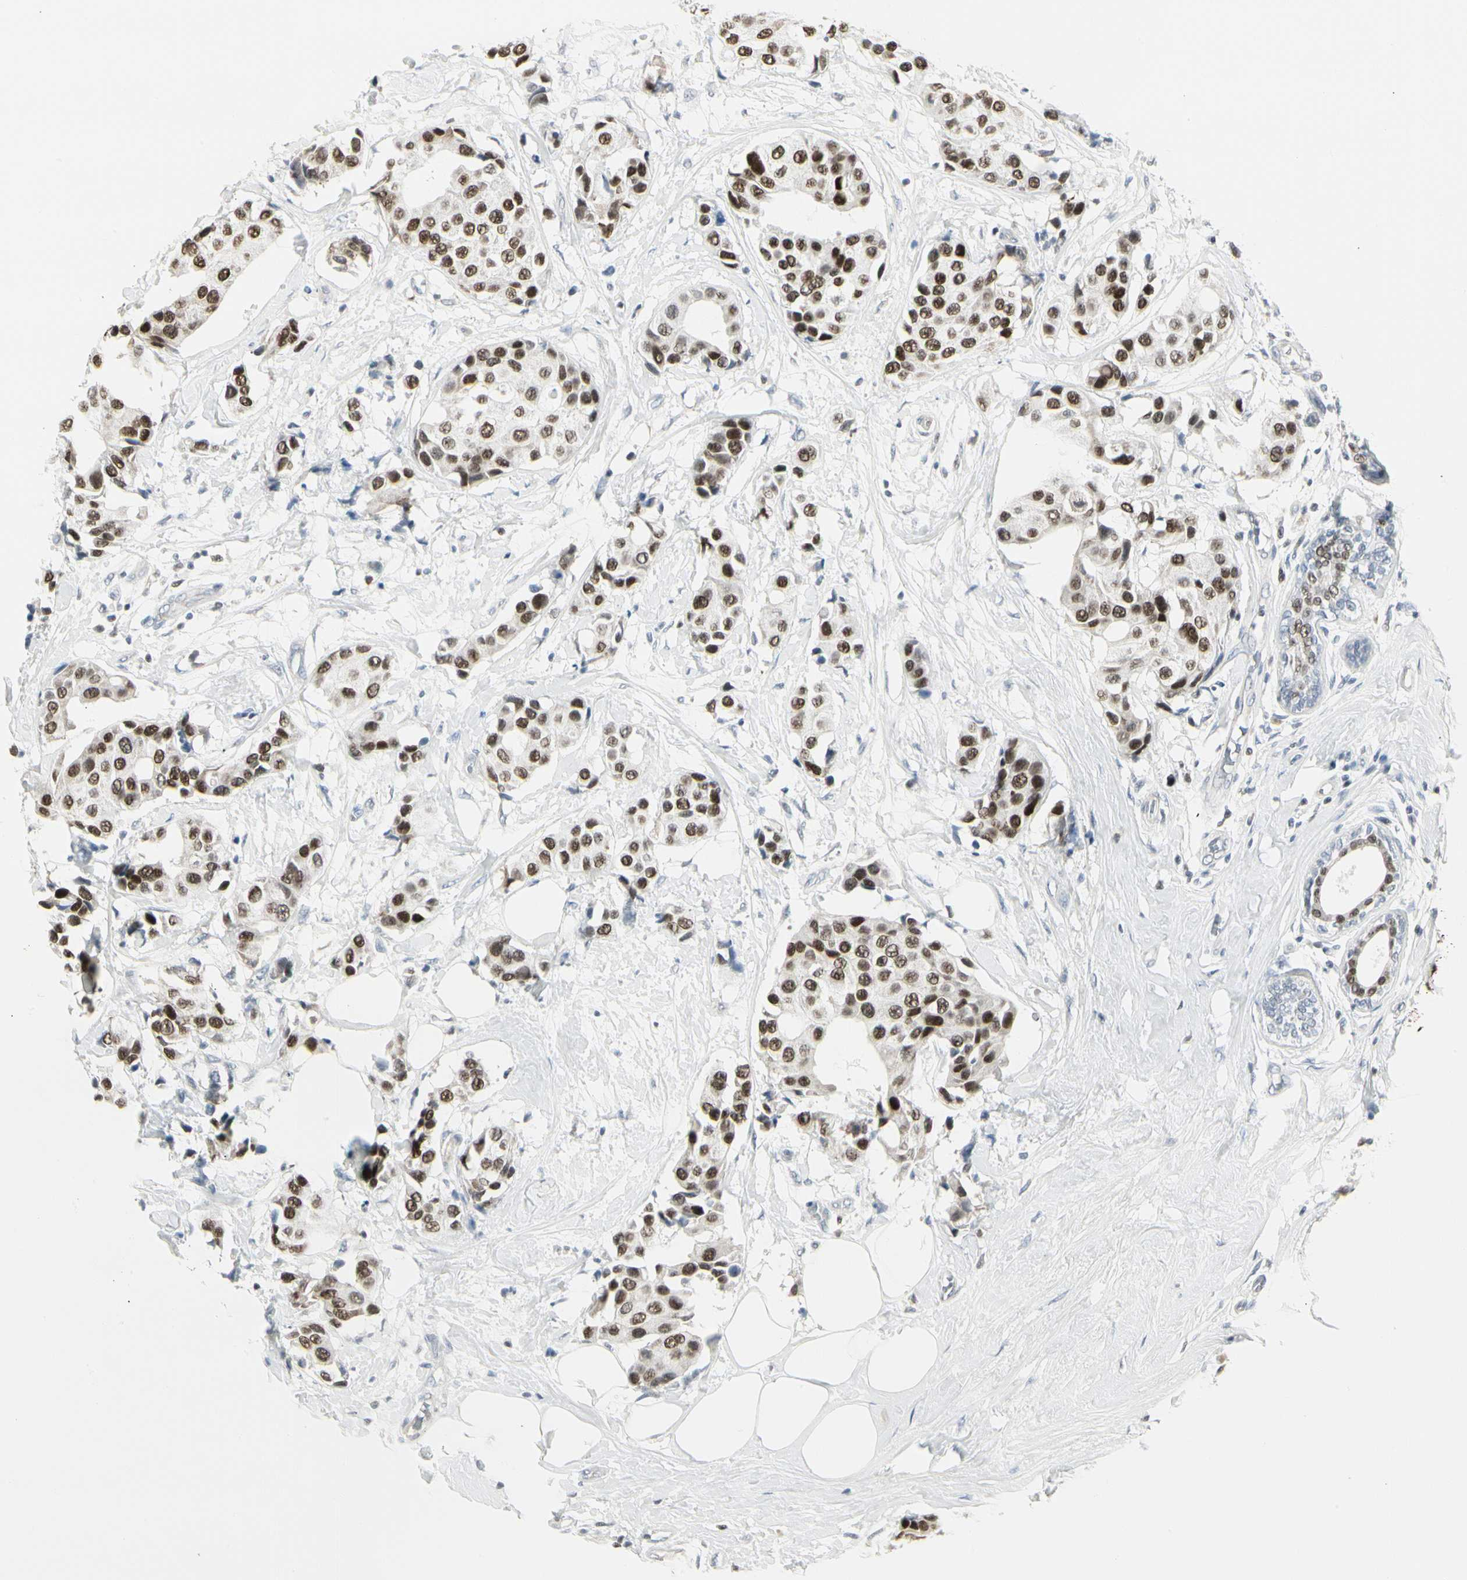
{"staining": {"intensity": "strong", "quantity": ">75%", "location": "nuclear"}, "tissue": "breast cancer", "cell_type": "Tumor cells", "image_type": "cancer", "snomed": [{"axis": "morphology", "description": "Normal tissue, NOS"}, {"axis": "morphology", "description": "Duct carcinoma"}, {"axis": "topography", "description": "Breast"}], "caption": "Immunohistochemistry (IHC) of human intraductal carcinoma (breast) exhibits high levels of strong nuclear staining in approximately >75% of tumor cells.", "gene": "ZBTB7B", "patient": {"sex": "female", "age": 39}}